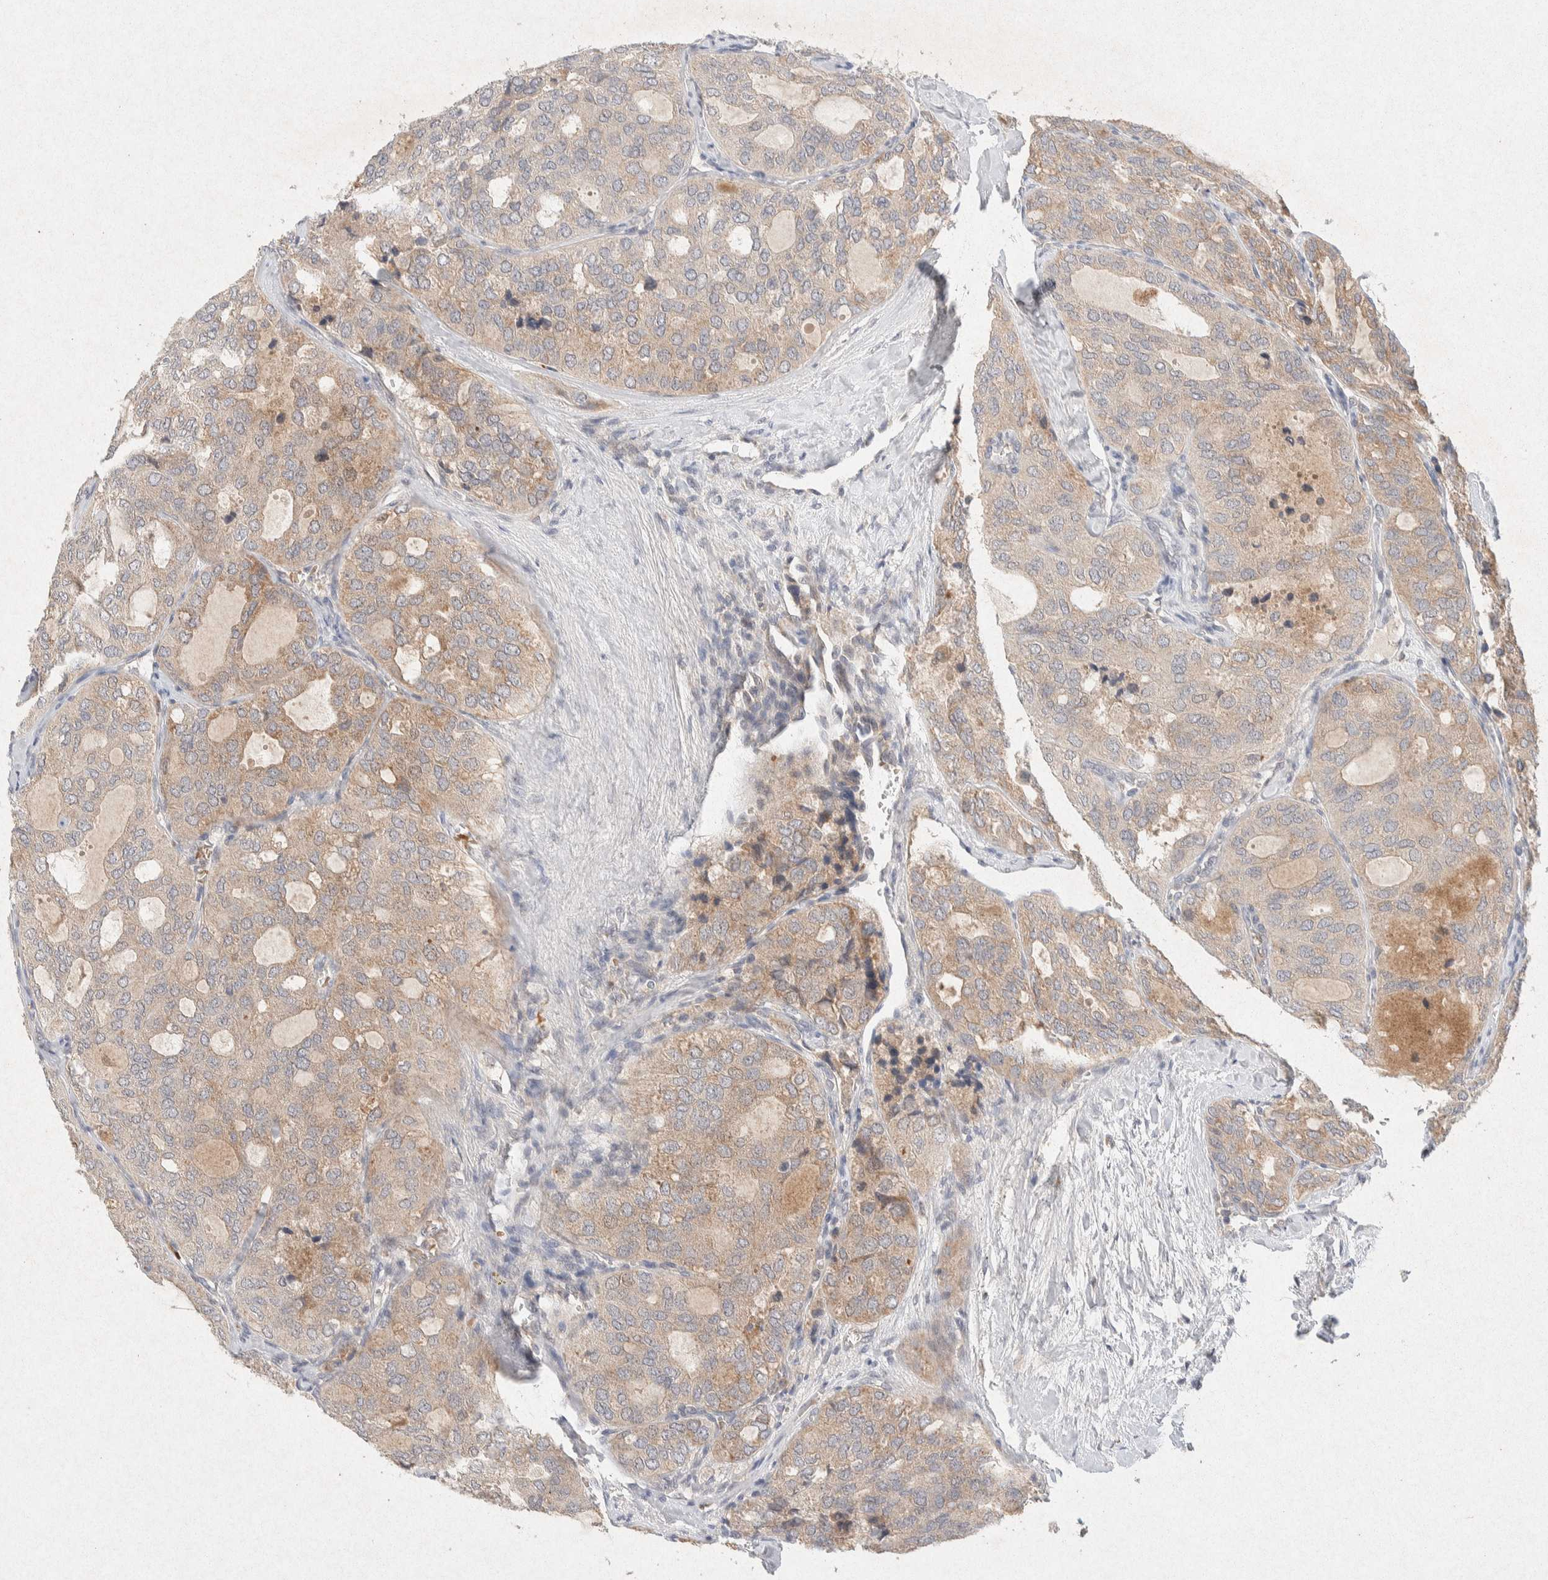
{"staining": {"intensity": "weak", "quantity": "25%-75%", "location": "cytoplasmic/membranous"}, "tissue": "thyroid cancer", "cell_type": "Tumor cells", "image_type": "cancer", "snomed": [{"axis": "morphology", "description": "Follicular adenoma carcinoma, NOS"}, {"axis": "topography", "description": "Thyroid gland"}], "caption": "Brown immunohistochemical staining in thyroid cancer (follicular adenoma carcinoma) exhibits weak cytoplasmic/membranous positivity in about 25%-75% of tumor cells.", "gene": "GNAI1", "patient": {"sex": "male", "age": 75}}